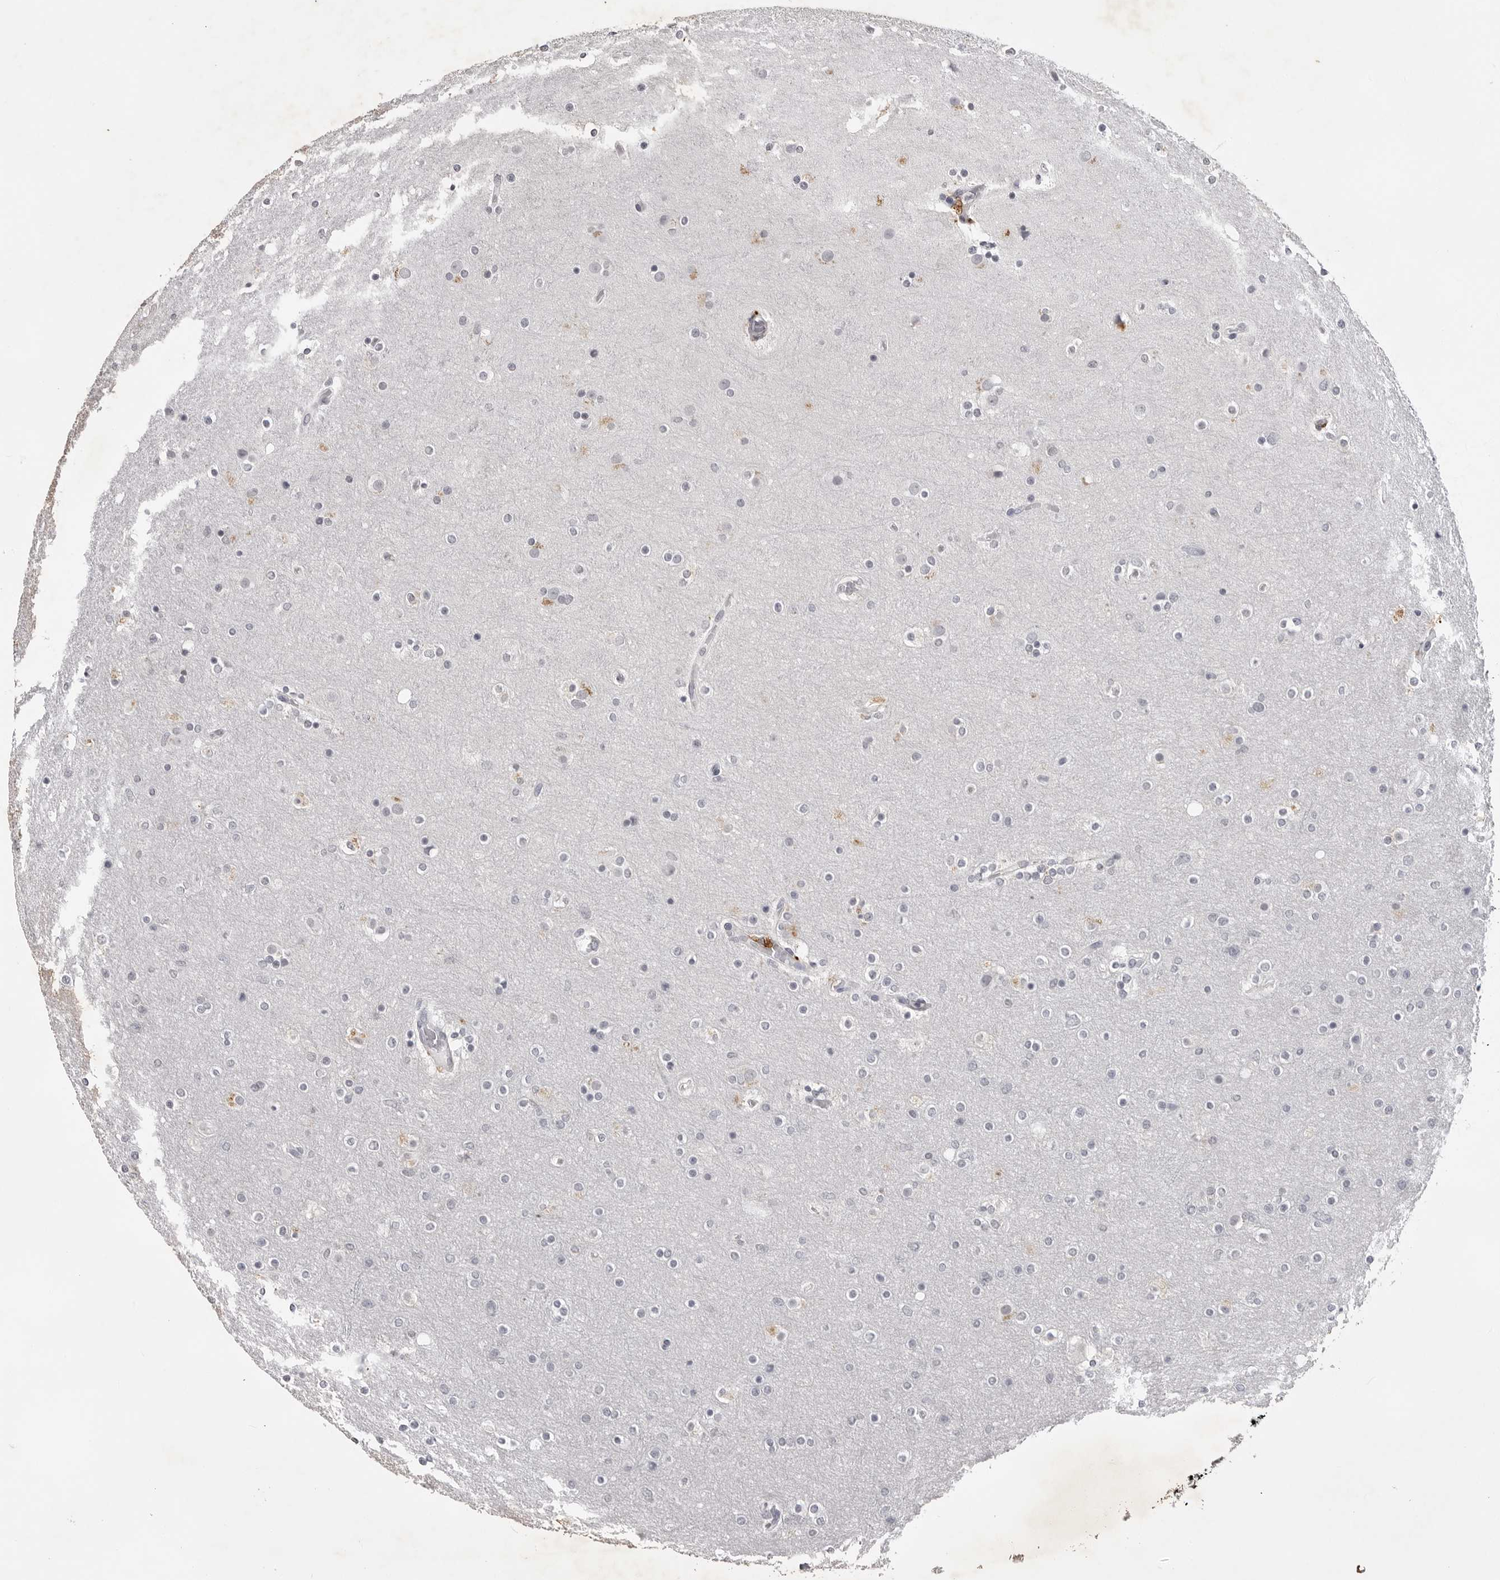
{"staining": {"intensity": "negative", "quantity": "none", "location": "none"}, "tissue": "glioma", "cell_type": "Tumor cells", "image_type": "cancer", "snomed": [{"axis": "morphology", "description": "Glioma, malignant, High grade"}, {"axis": "topography", "description": "Cerebral cortex"}], "caption": "This is an IHC micrograph of human glioma. There is no positivity in tumor cells.", "gene": "RRM1", "patient": {"sex": "female", "age": 36}}